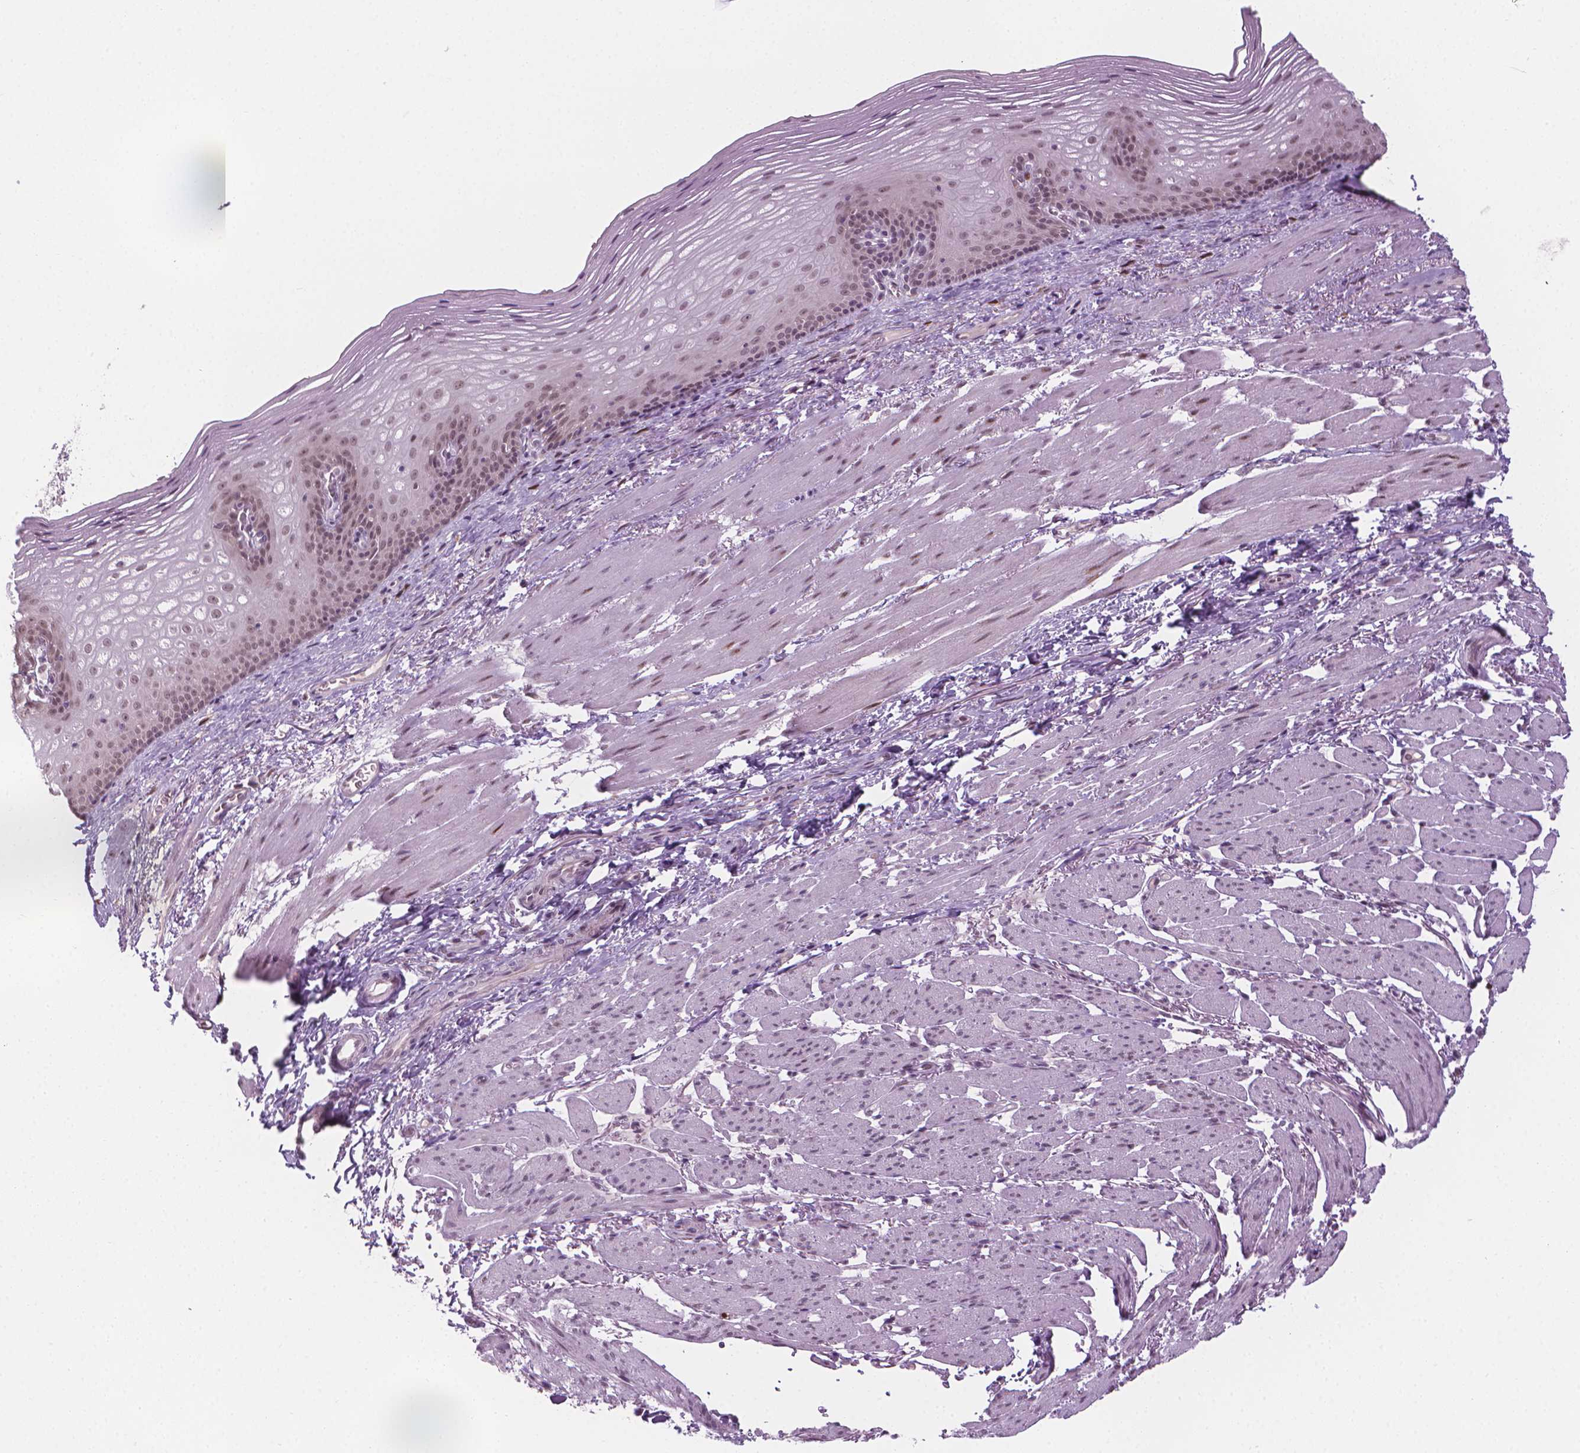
{"staining": {"intensity": "moderate", "quantity": ">75%", "location": "nuclear"}, "tissue": "esophagus", "cell_type": "Squamous epithelial cells", "image_type": "normal", "snomed": [{"axis": "morphology", "description": "Normal tissue, NOS"}, {"axis": "topography", "description": "Esophagus"}], "caption": "Normal esophagus demonstrates moderate nuclear expression in about >75% of squamous epithelial cells (DAB IHC with brightfield microscopy, high magnification)..", "gene": "CDKN1C", "patient": {"sex": "male", "age": 76}}